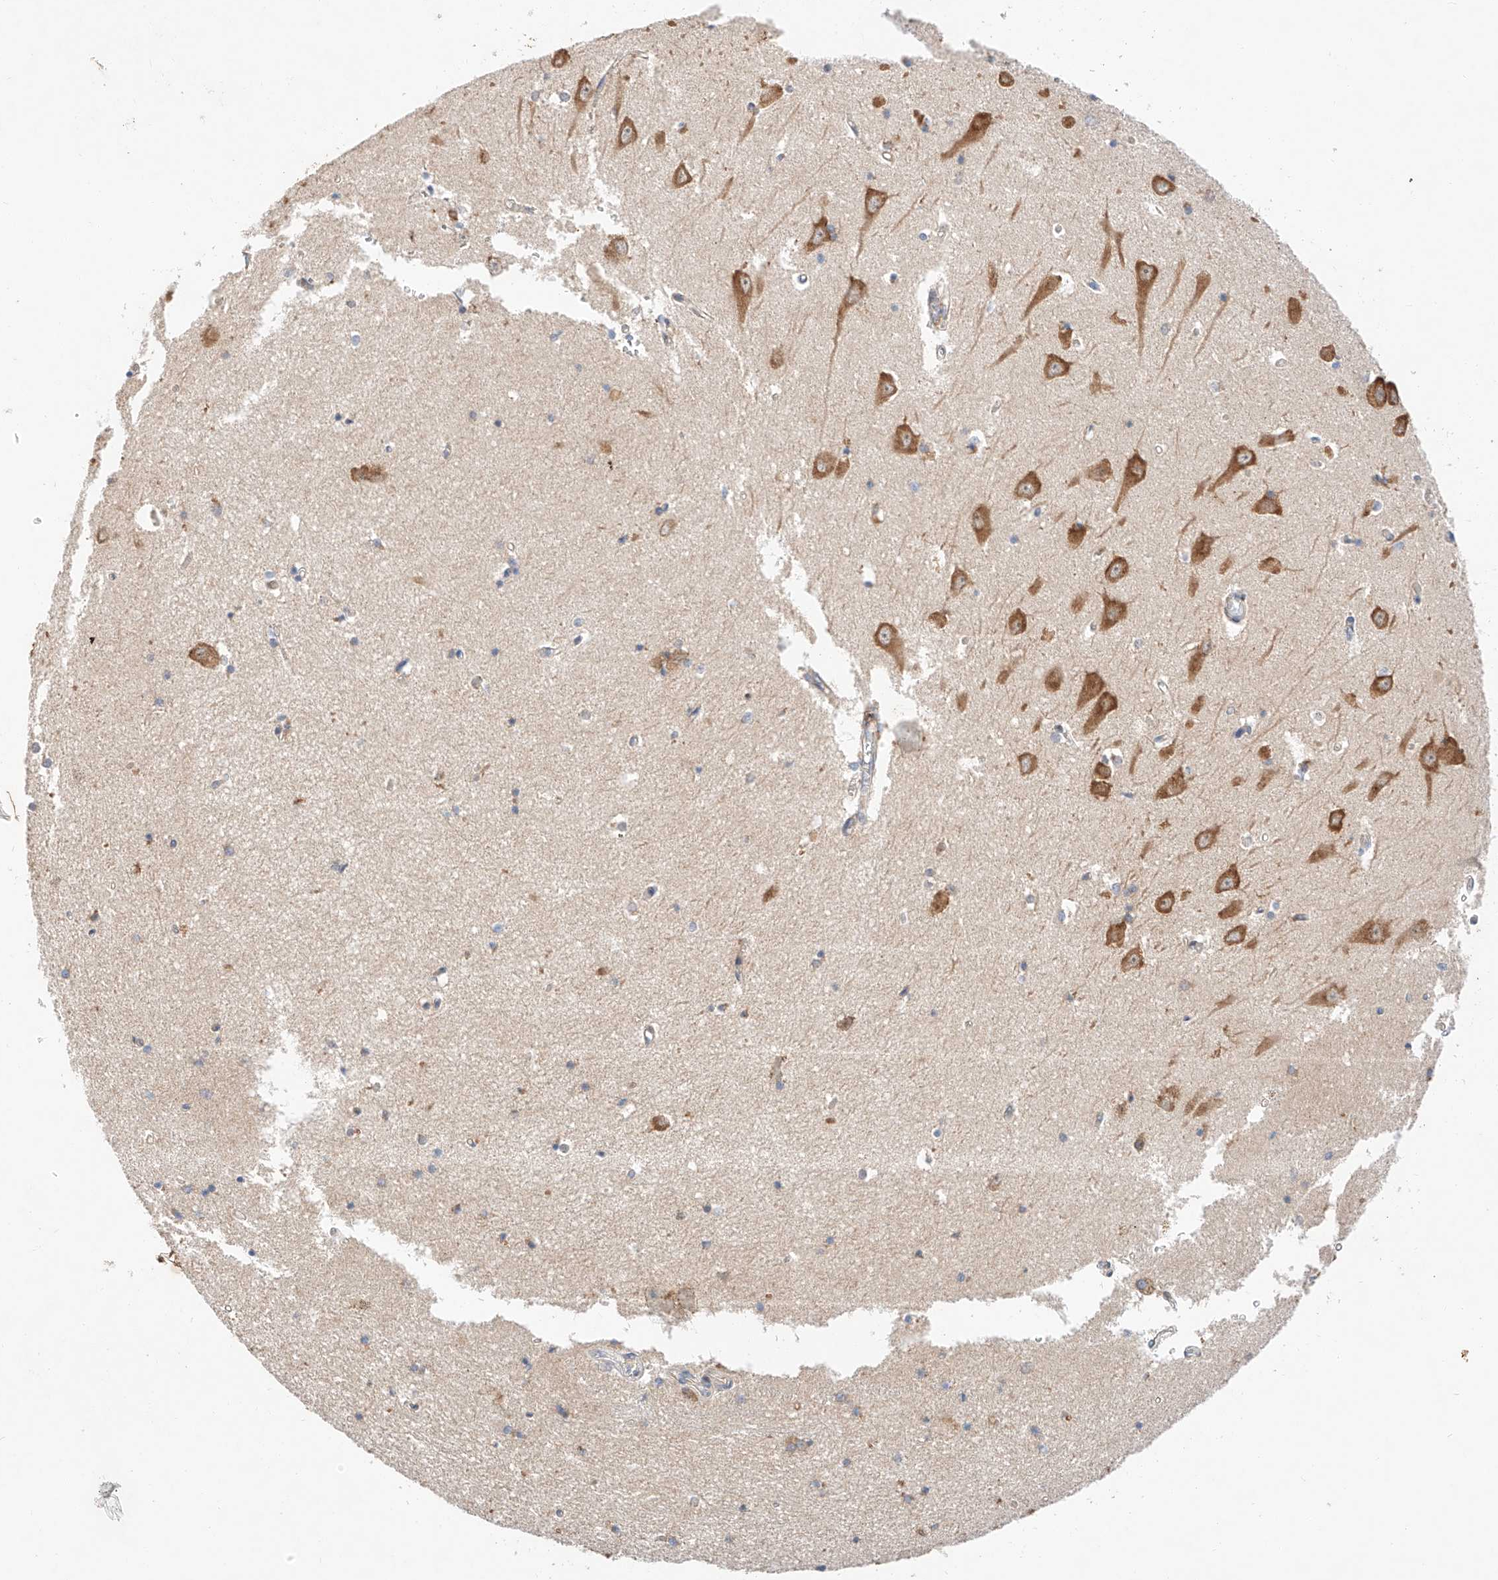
{"staining": {"intensity": "weak", "quantity": "<25%", "location": "cytoplasmic/membranous"}, "tissue": "hippocampus", "cell_type": "Glial cells", "image_type": "normal", "snomed": [{"axis": "morphology", "description": "Normal tissue, NOS"}, {"axis": "topography", "description": "Hippocampus"}], "caption": "DAB immunohistochemical staining of unremarkable hippocampus demonstrates no significant positivity in glial cells.", "gene": "C6orf118", "patient": {"sex": "male", "age": 70}}